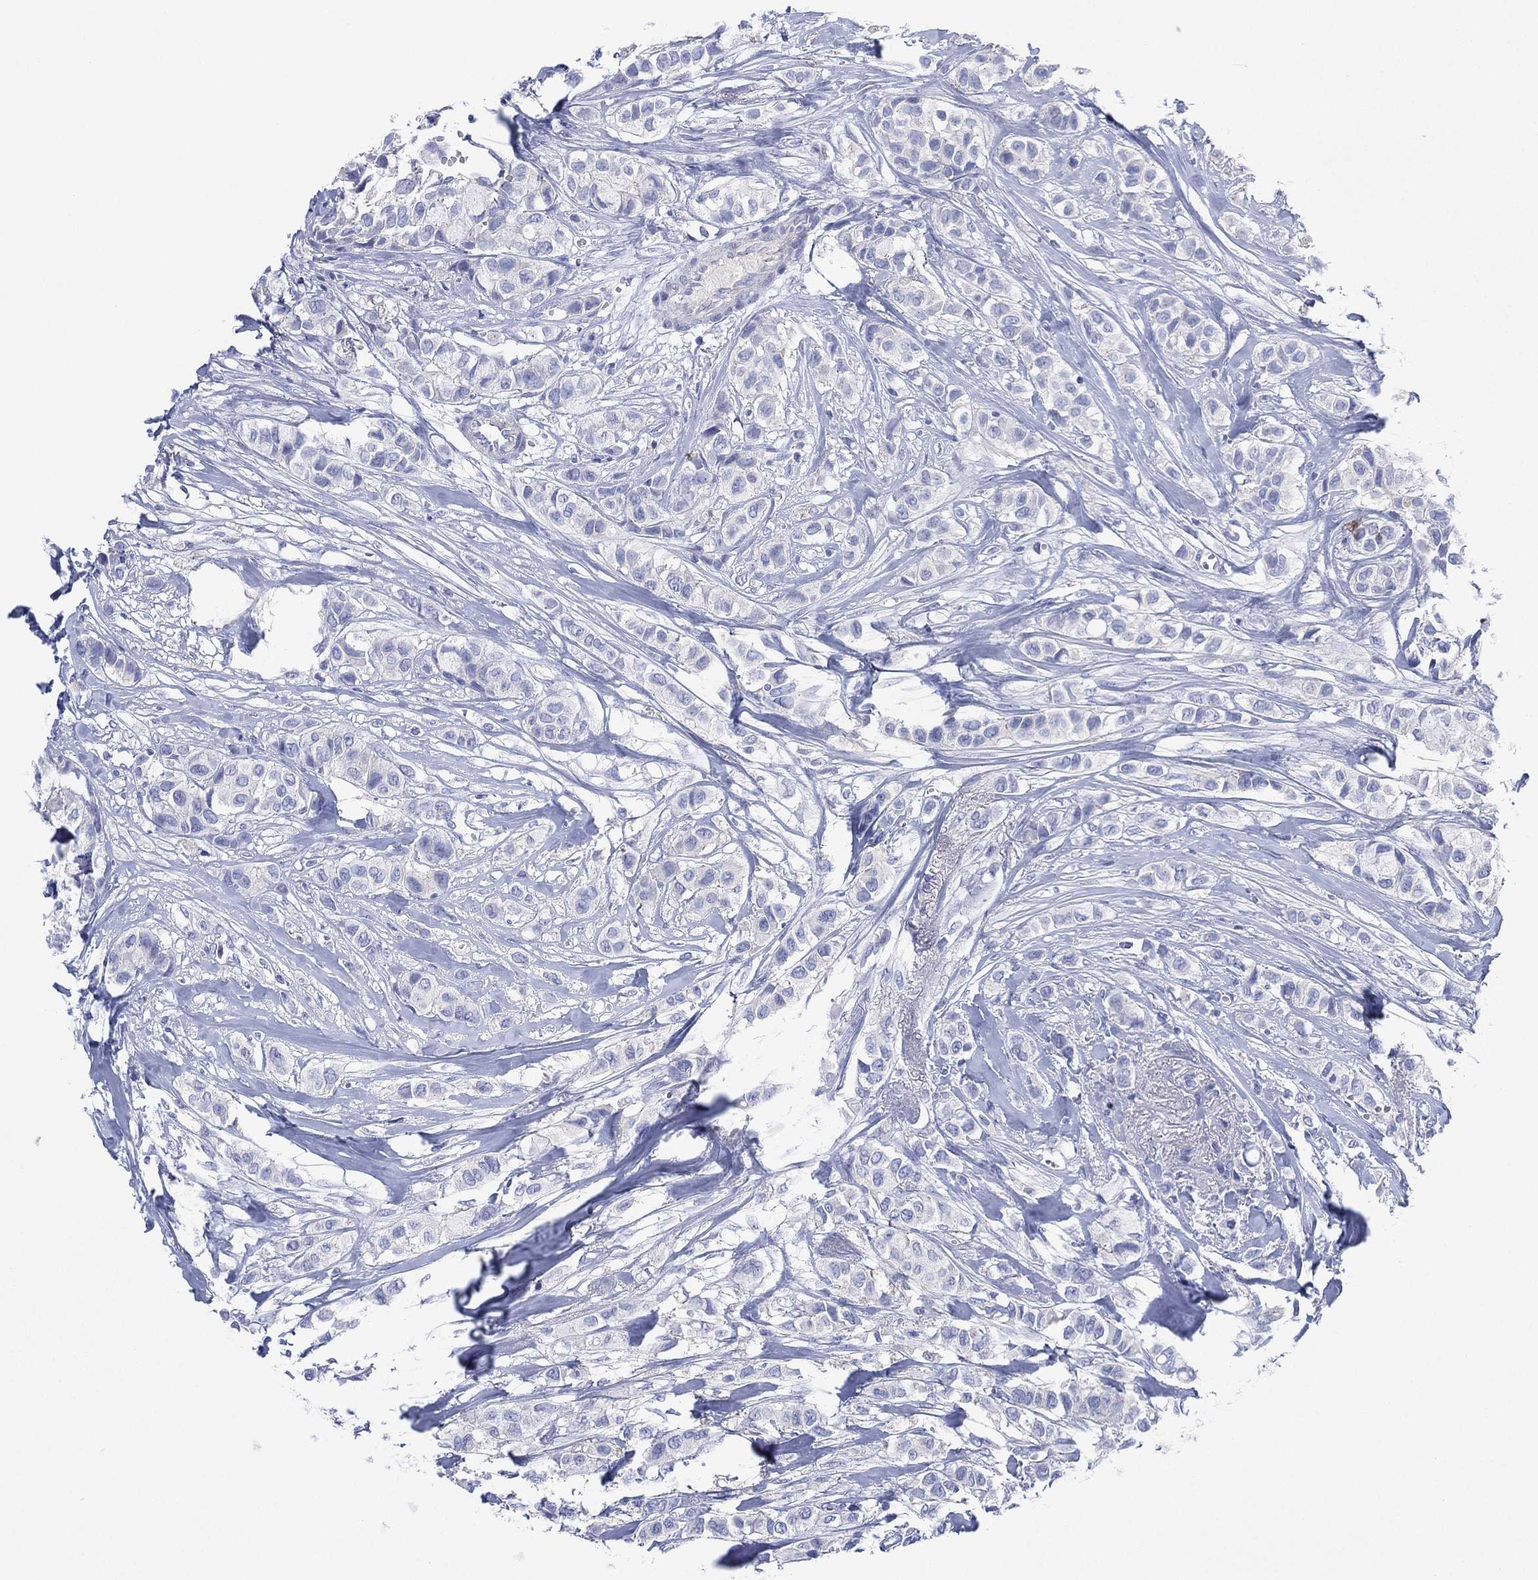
{"staining": {"intensity": "negative", "quantity": "none", "location": "none"}, "tissue": "breast cancer", "cell_type": "Tumor cells", "image_type": "cancer", "snomed": [{"axis": "morphology", "description": "Duct carcinoma"}, {"axis": "topography", "description": "Breast"}], "caption": "The image displays no staining of tumor cells in breast cancer.", "gene": "CHRNA3", "patient": {"sex": "female", "age": 85}}